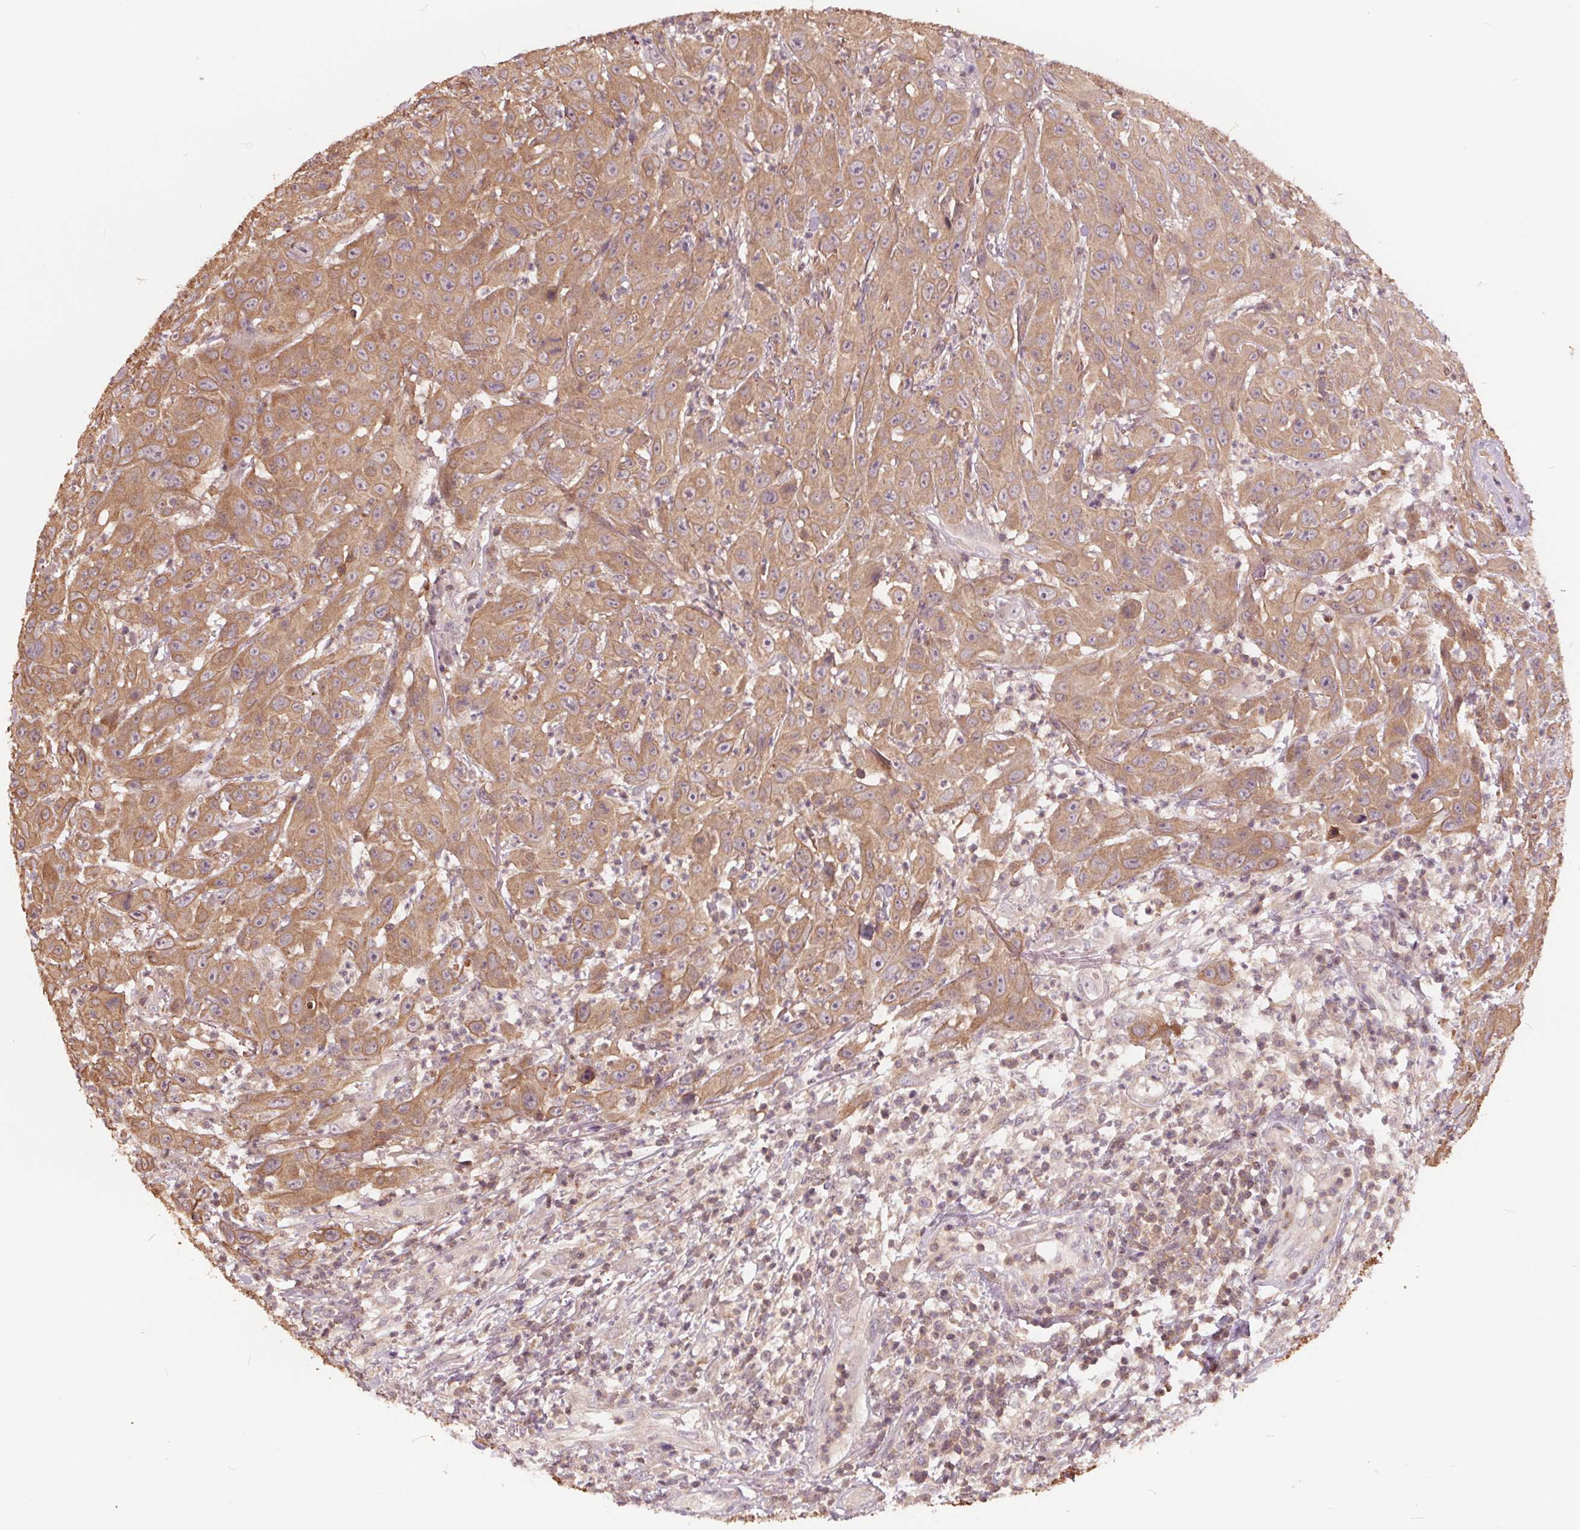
{"staining": {"intensity": "moderate", "quantity": ">75%", "location": "cytoplasmic/membranous"}, "tissue": "head and neck cancer", "cell_type": "Tumor cells", "image_type": "cancer", "snomed": [{"axis": "morphology", "description": "Squamous cell carcinoma, NOS"}, {"axis": "topography", "description": "Skin"}, {"axis": "topography", "description": "Head-Neck"}], "caption": "IHC staining of squamous cell carcinoma (head and neck), which demonstrates medium levels of moderate cytoplasmic/membranous expression in approximately >75% of tumor cells indicating moderate cytoplasmic/membranous protein expression. The staining was performed using DAB (3,3'-diaminobenzidine) (brown) for protein detection and nuclei were counterstained in hematoxylin (blue).", "gene": "HIF1AN", "patient": {"sex": "male", "age": 80}}